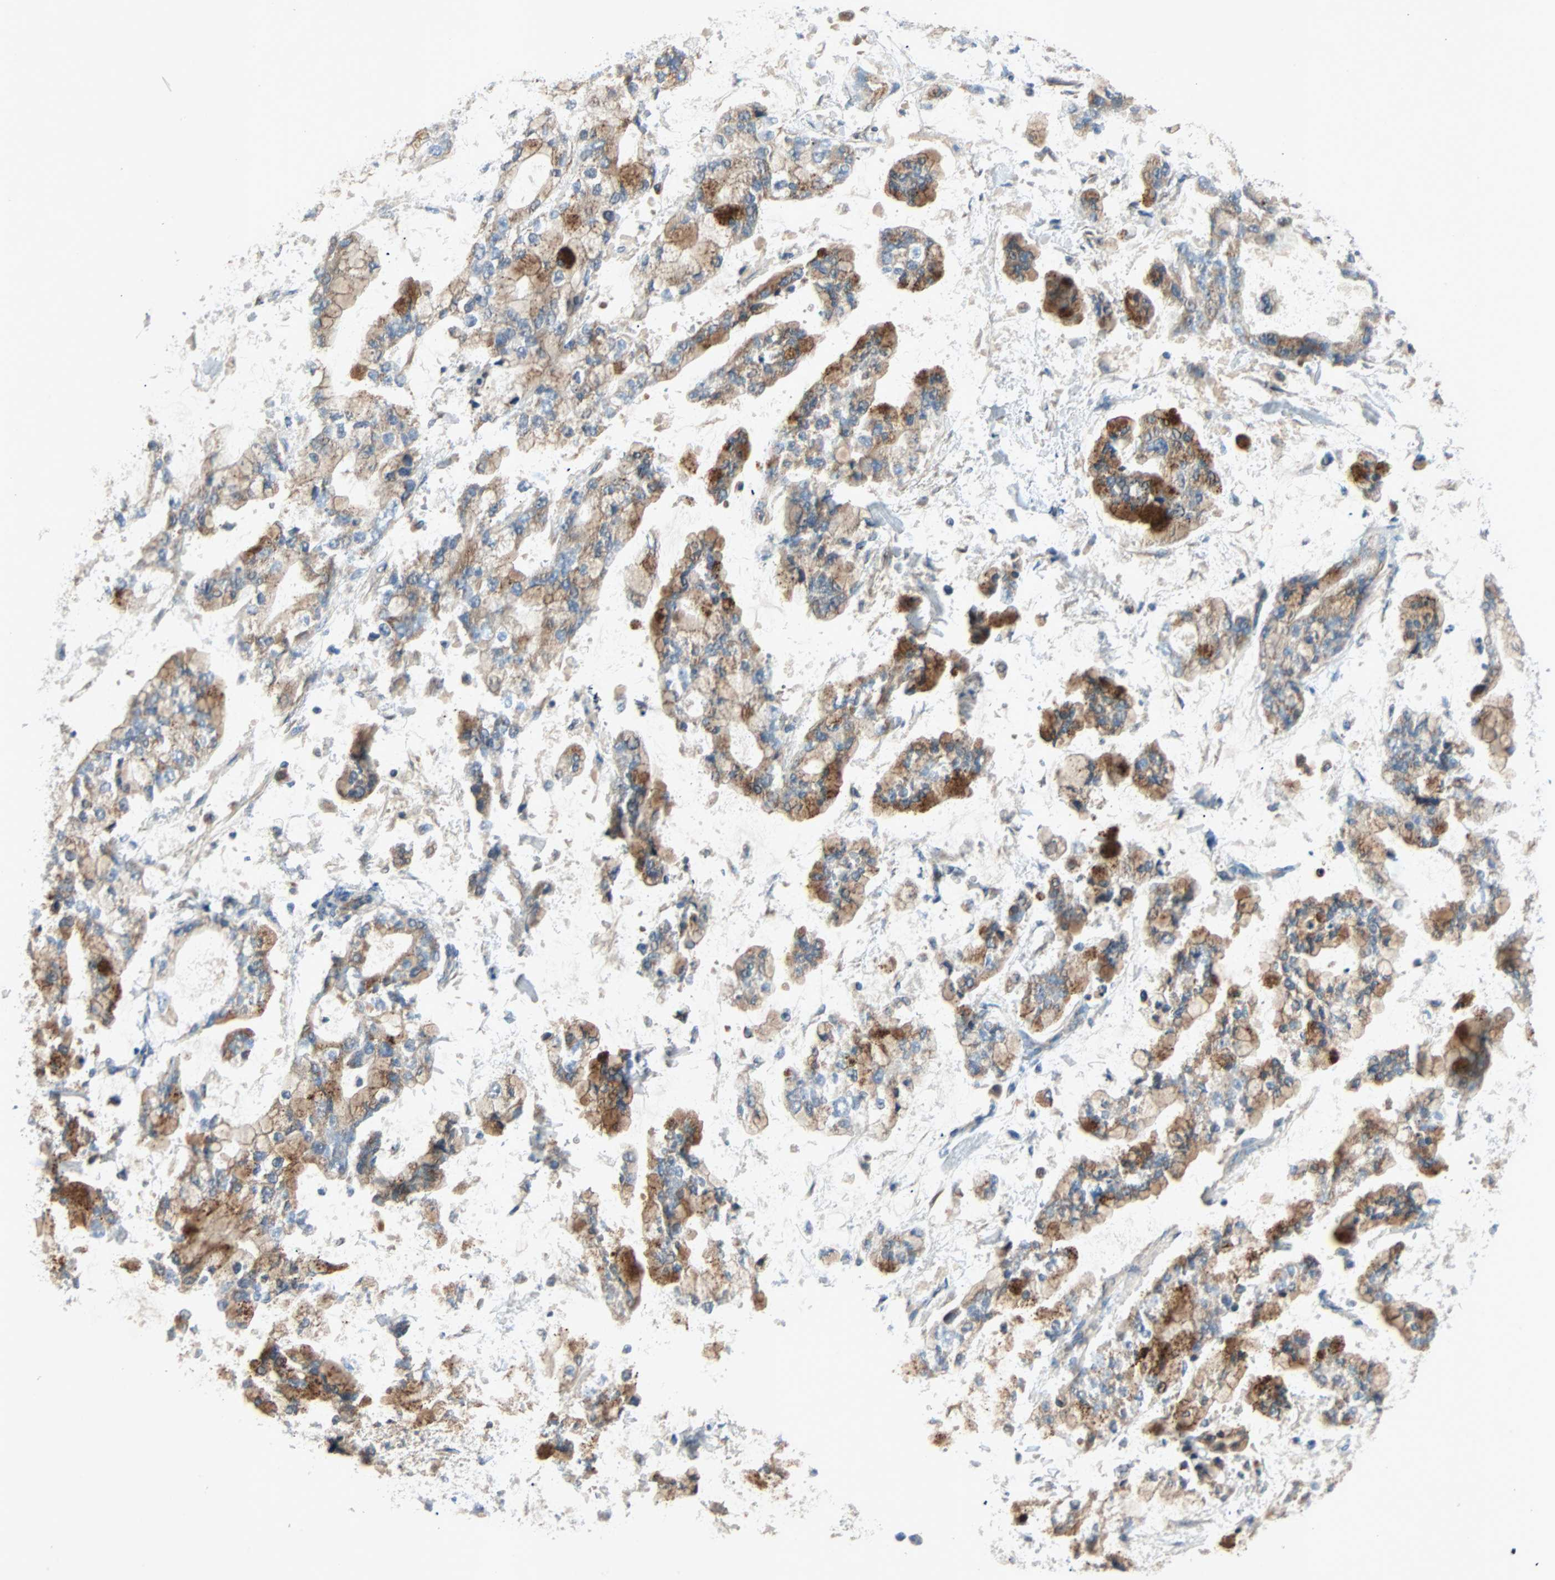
{"staining": {"intensity": "moderate", "quantity": ">75%", "location": "cytoplasmic/membranous"}, "tissue": "stomach cancer", "cell_type": "Tumor cells", "image_type": "cancer", "snomed": [{"axis": "morphology", "description": "Normal tissue, NOS"}, {"axis": "morphology", "description": "Adenocarcinoma, NOS"}, {"axis": "topography", "description": "Stomach, upper"}, {"axis": "topography", "description": "Stomach"}], "caption": "Protein analysis of adenocarcinoma (stomach) tissue demonstrates moderate cytoplasmic/membranous staining in about >75% of tumor cells. (Stains: DAB (3,3'-diaminobenzidine) in brown, nuclei in blue, Microscopy: brightfield microscopy at high magnification).", "gene": "XYLT1", "patient": {"sex": "male", "age": 76}}